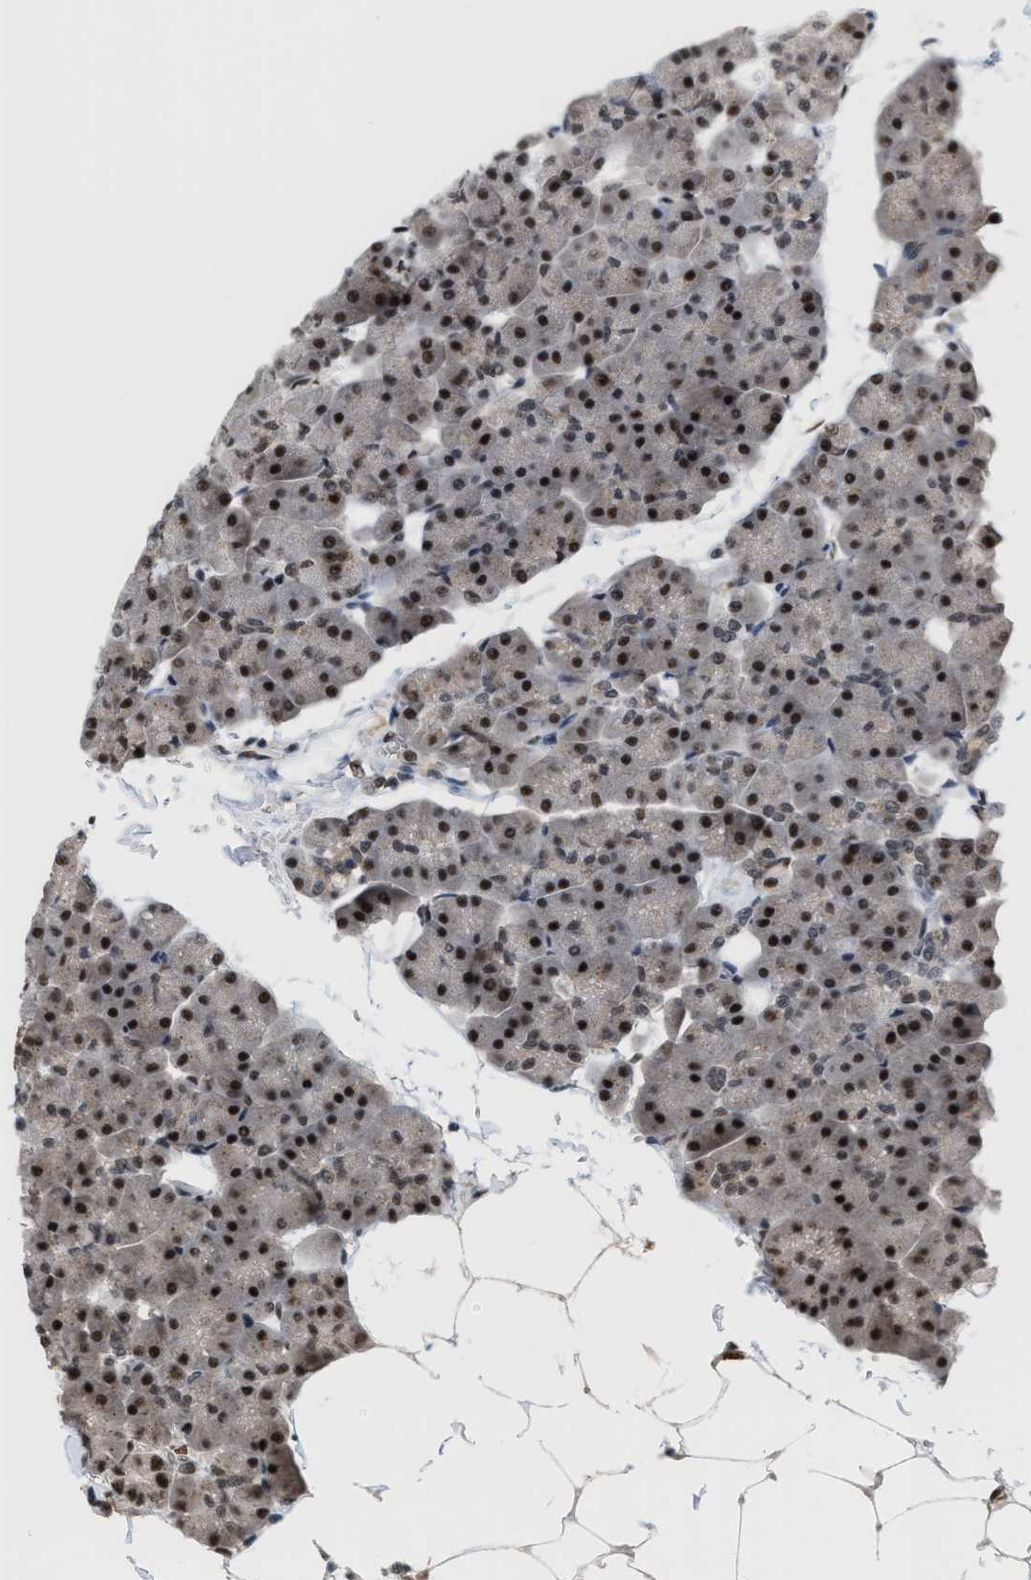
{"staining": {"intensity": "strong", "quantity": "25%-75%", "location": "cytoplasmic/membranous,nuclear"}, "tissue": "pancreas", "cell_type": "Exocrine glandular cells", "image_type": "normal", "snomed": [{"axis": "morphology", "description": "Normal tissue, NOS"}, {"axis": "topography", "description": "Pancreas"}], "caption": "Immunohistochemistry photomicrograph of benign pancreas: human pancreas stained using immunohistochemistry (IHC) shows high levels of strong protein expression localized specifically in the cytoplasmic/membranous,nuclear of exocrine glandular cells, appearing as a cytoplasmic/membranous,nuclear brown color.", "gene": "PRPF4", "patient": {"sex": "male", "age": 35}}